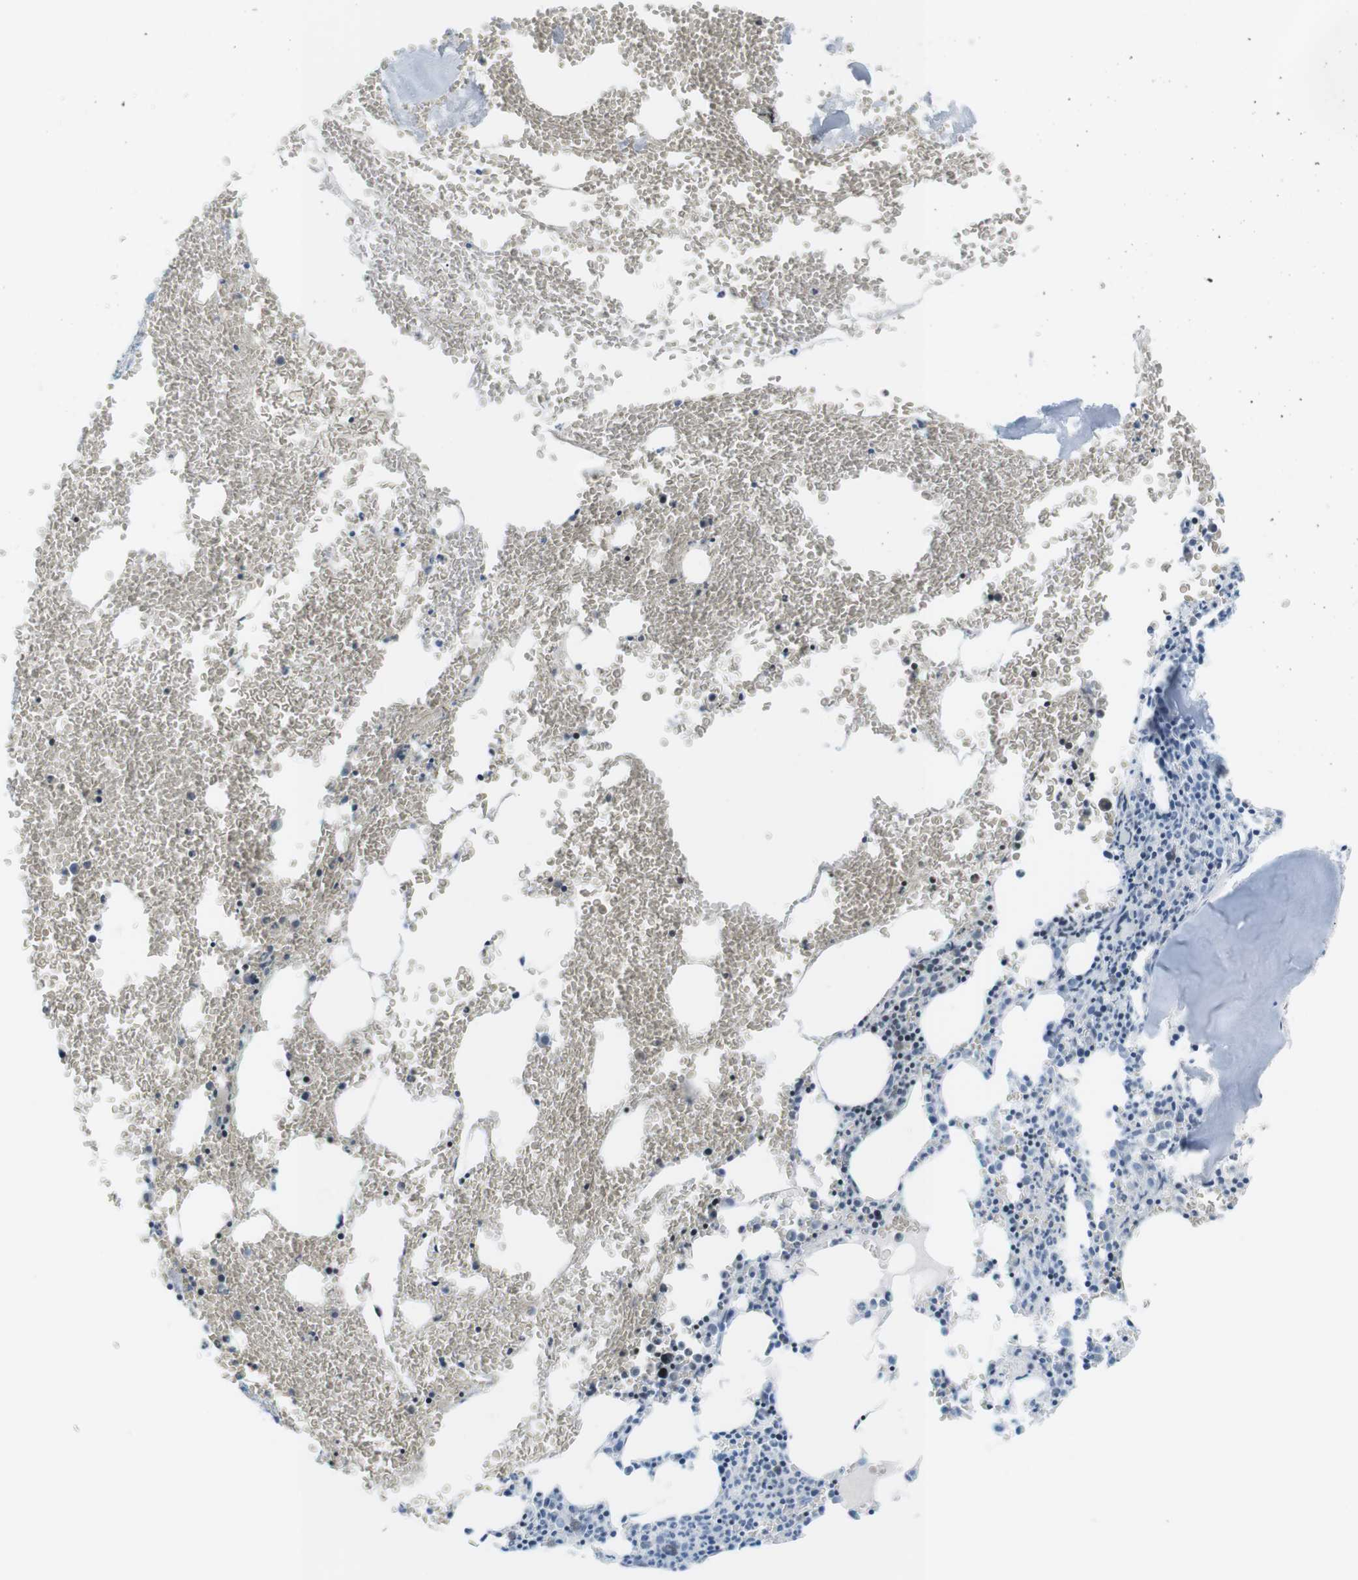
{"staining": {"intensity": "negative", "quantity": "none", "location": "none"}, "tissue": "bone marrow", "cell_type": "Hematopoietic cells", "image_type": "normal", "snomed": [{"axis": "morphology", "description": "Normal tissue, NOS"}, {"axis": "morphology", "description": "Inflammation, NOS"}, {"axis": "topography", "description": "Bone marrow"}], "caption": "High magnification brightfield microscopy of normal bone marrow stained with DAB (3,3'-diaminobenzidine) (brown) and counterstained with hematoxylin (blue): hematopoietic cells show no significant expression.", "gene": "AZGP1", "patient": {"sex": "female", "age": 56}}